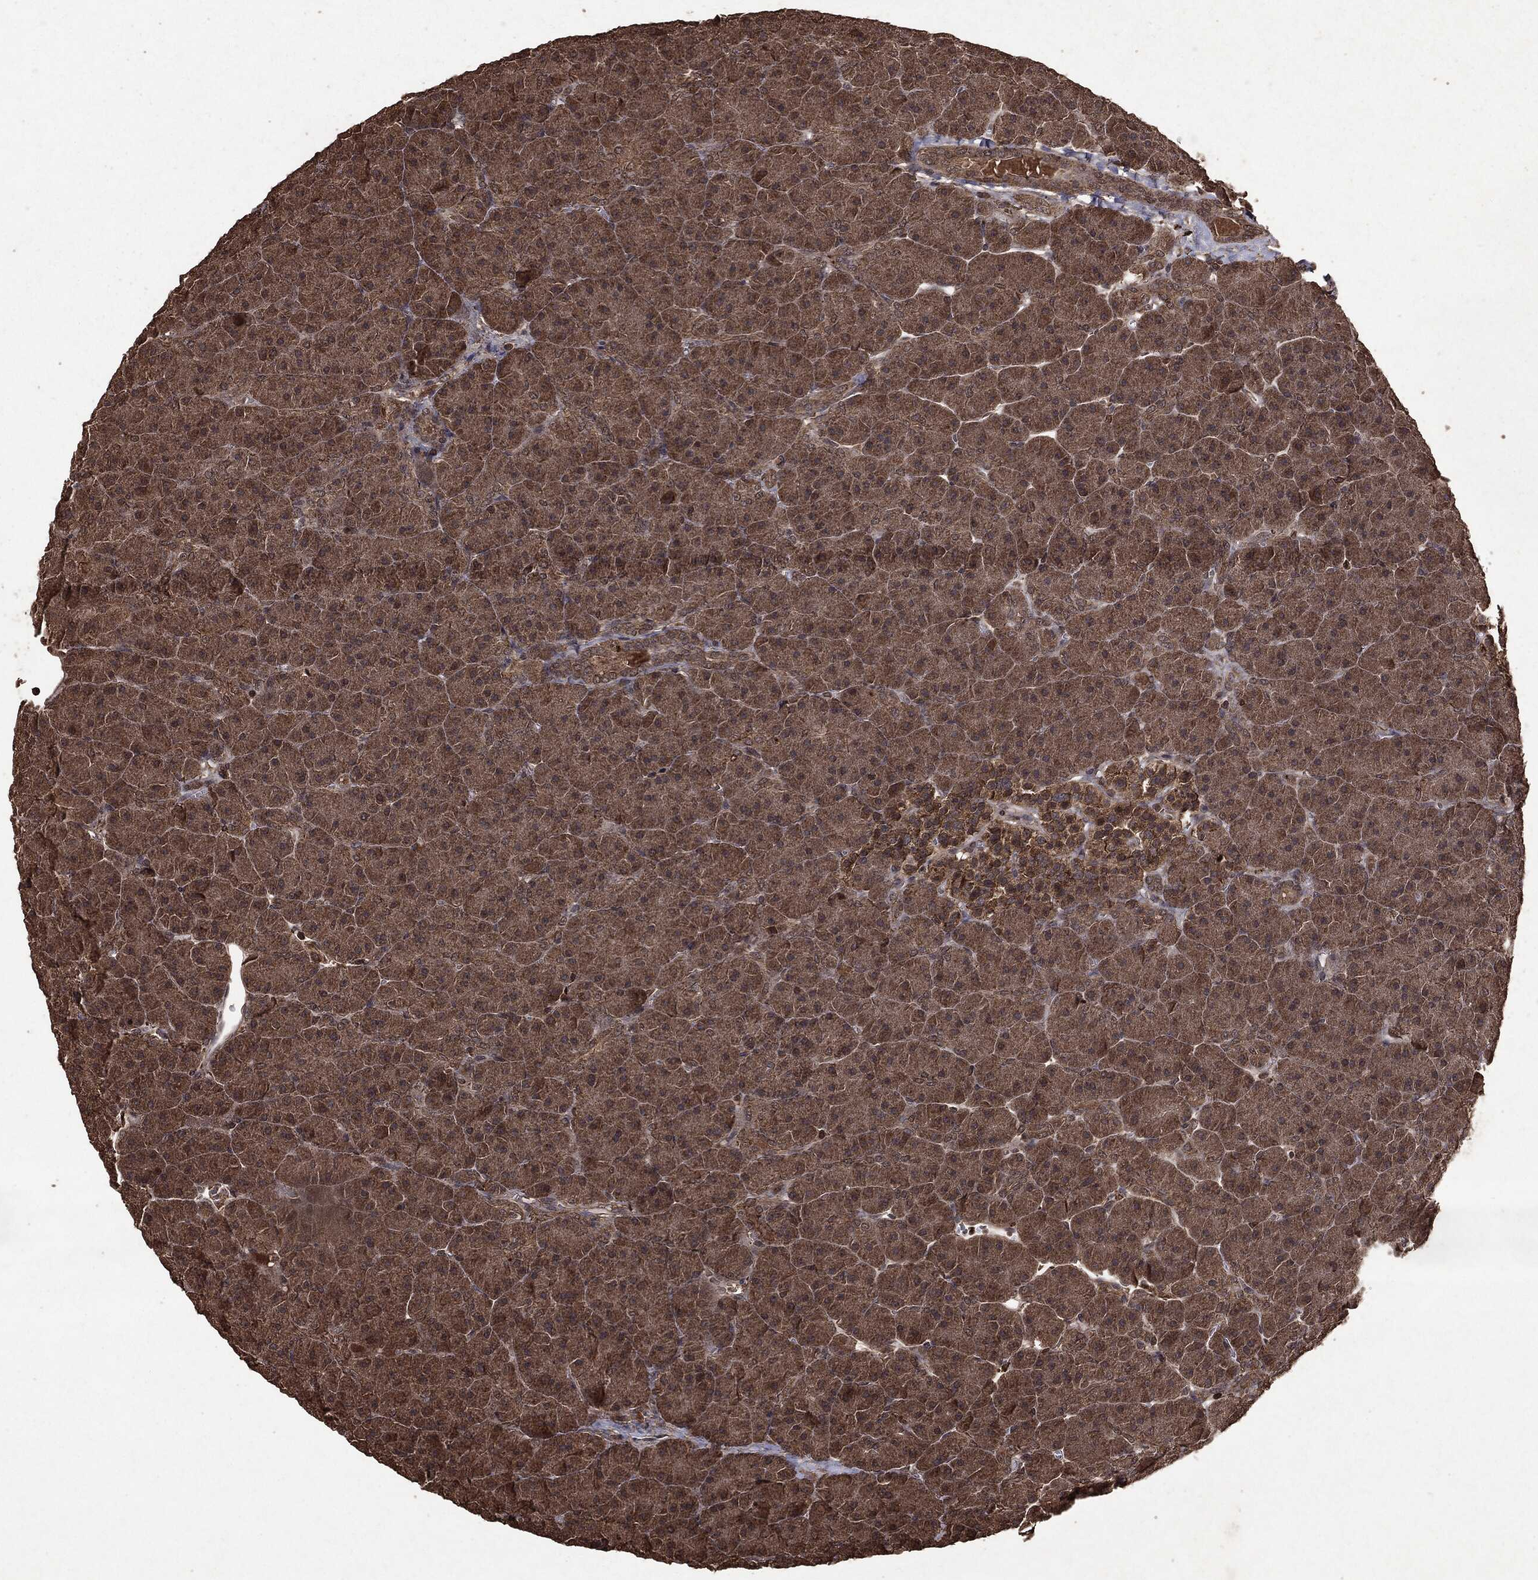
{"staining": {"intensity": "moderate", "quantity": ">75%", "location": "cytoplasmic/membranous"}, "tissue": "pancreas", "cell_type": "Exocrine glandular cells", "image_type": "normal", "snomed": [{"axis": "morphology", "description": "Normal tissue, NOS"}, {"axis": "topography", "description": "Pancreas"}], "caption": "Immunohistochemical staining of benign pancreas exhibits medium levels of moderate cytoplasmic/membranous positivity in approximately >75% of exocrine glandular cells.", "gene": "NME1", "patient": {"sex": "male", "age": 61}}